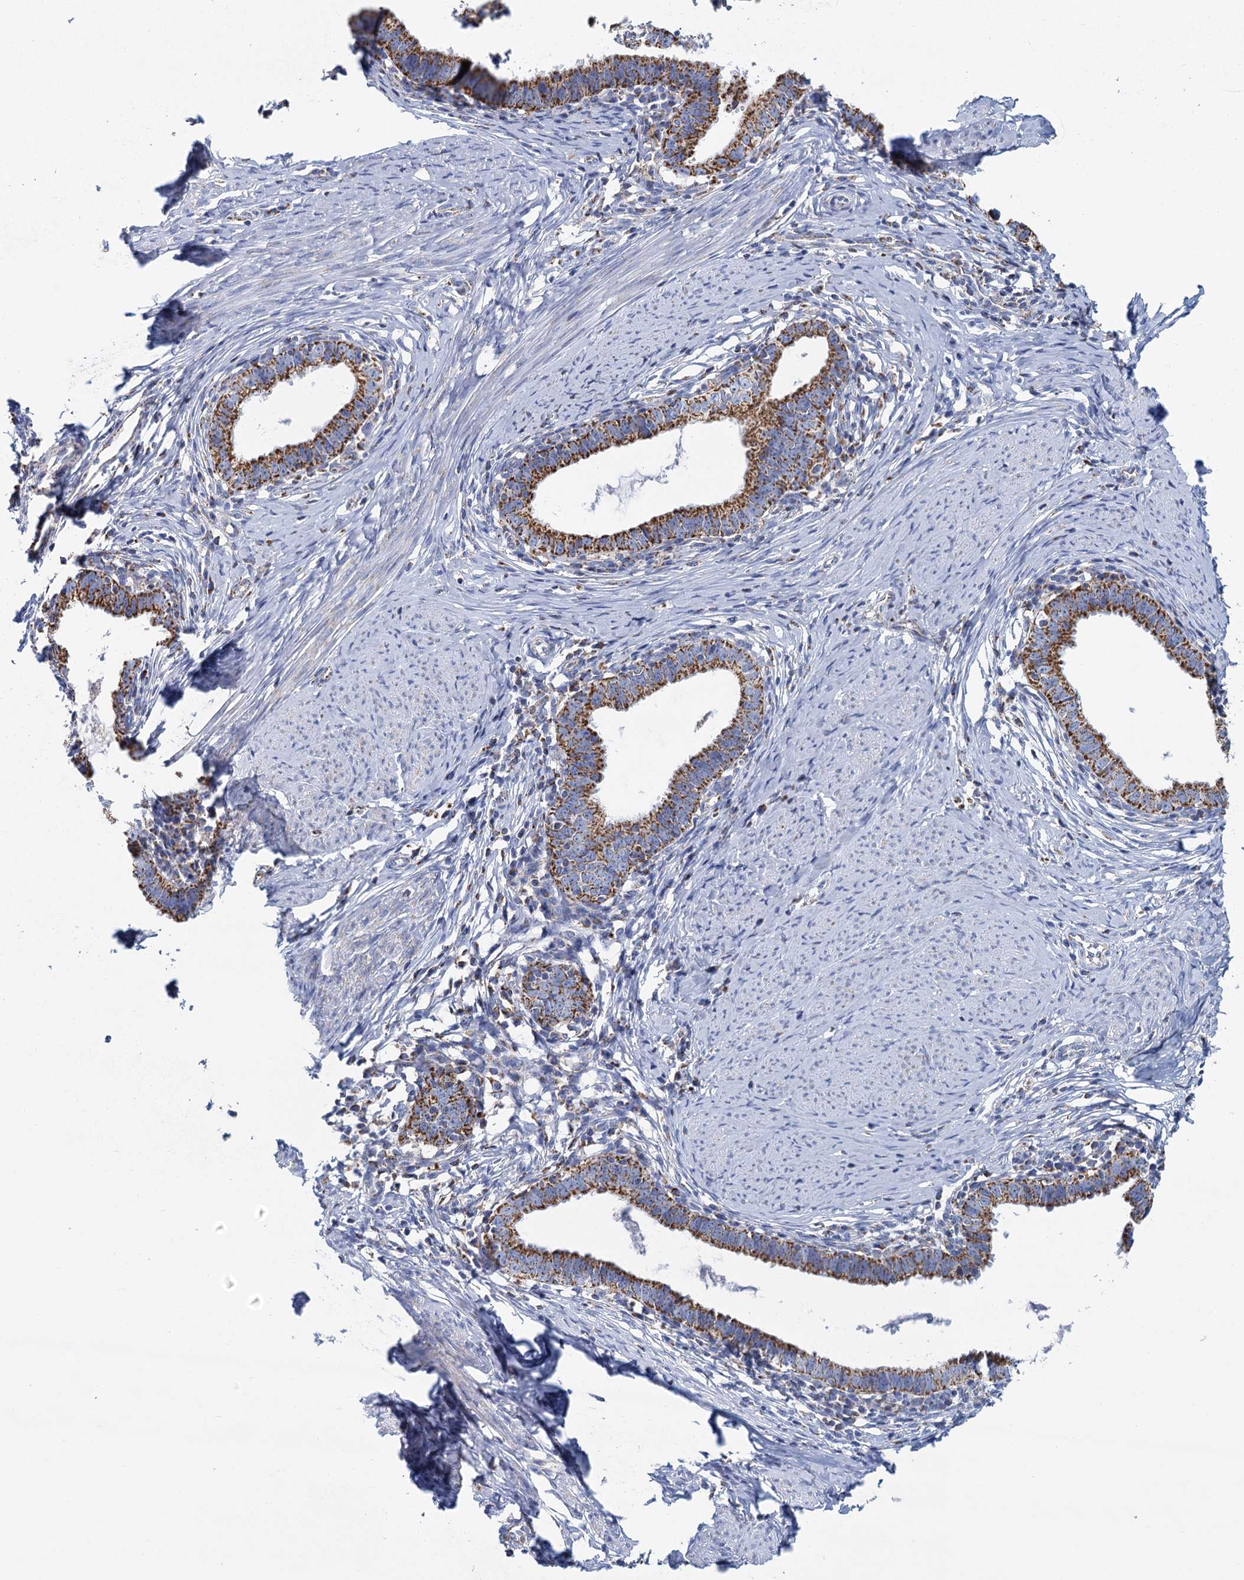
{"staining": {"intensity": "moderate", "quantity": ">75%", "location": "cytoplasmic/membranous"}, "tissue": "cervical cancer", "cell_type": "Tumor cells", "image_type": "cancer", "snomed": [{"axis": "morphology", "description": "Adenocarcinoma, NOS"}, {"axis": "topography", "description": "Cervix"}], "caption": "IHC photomicrograph of human cervical adenocarcinoma stained for a protein (brown), which reveals medium levels of moderate cytoplasmic/membranous expression in about >75% of tumor cells.", "gene": "CCP110", "patient": {"sex": "female", "age": 36}}